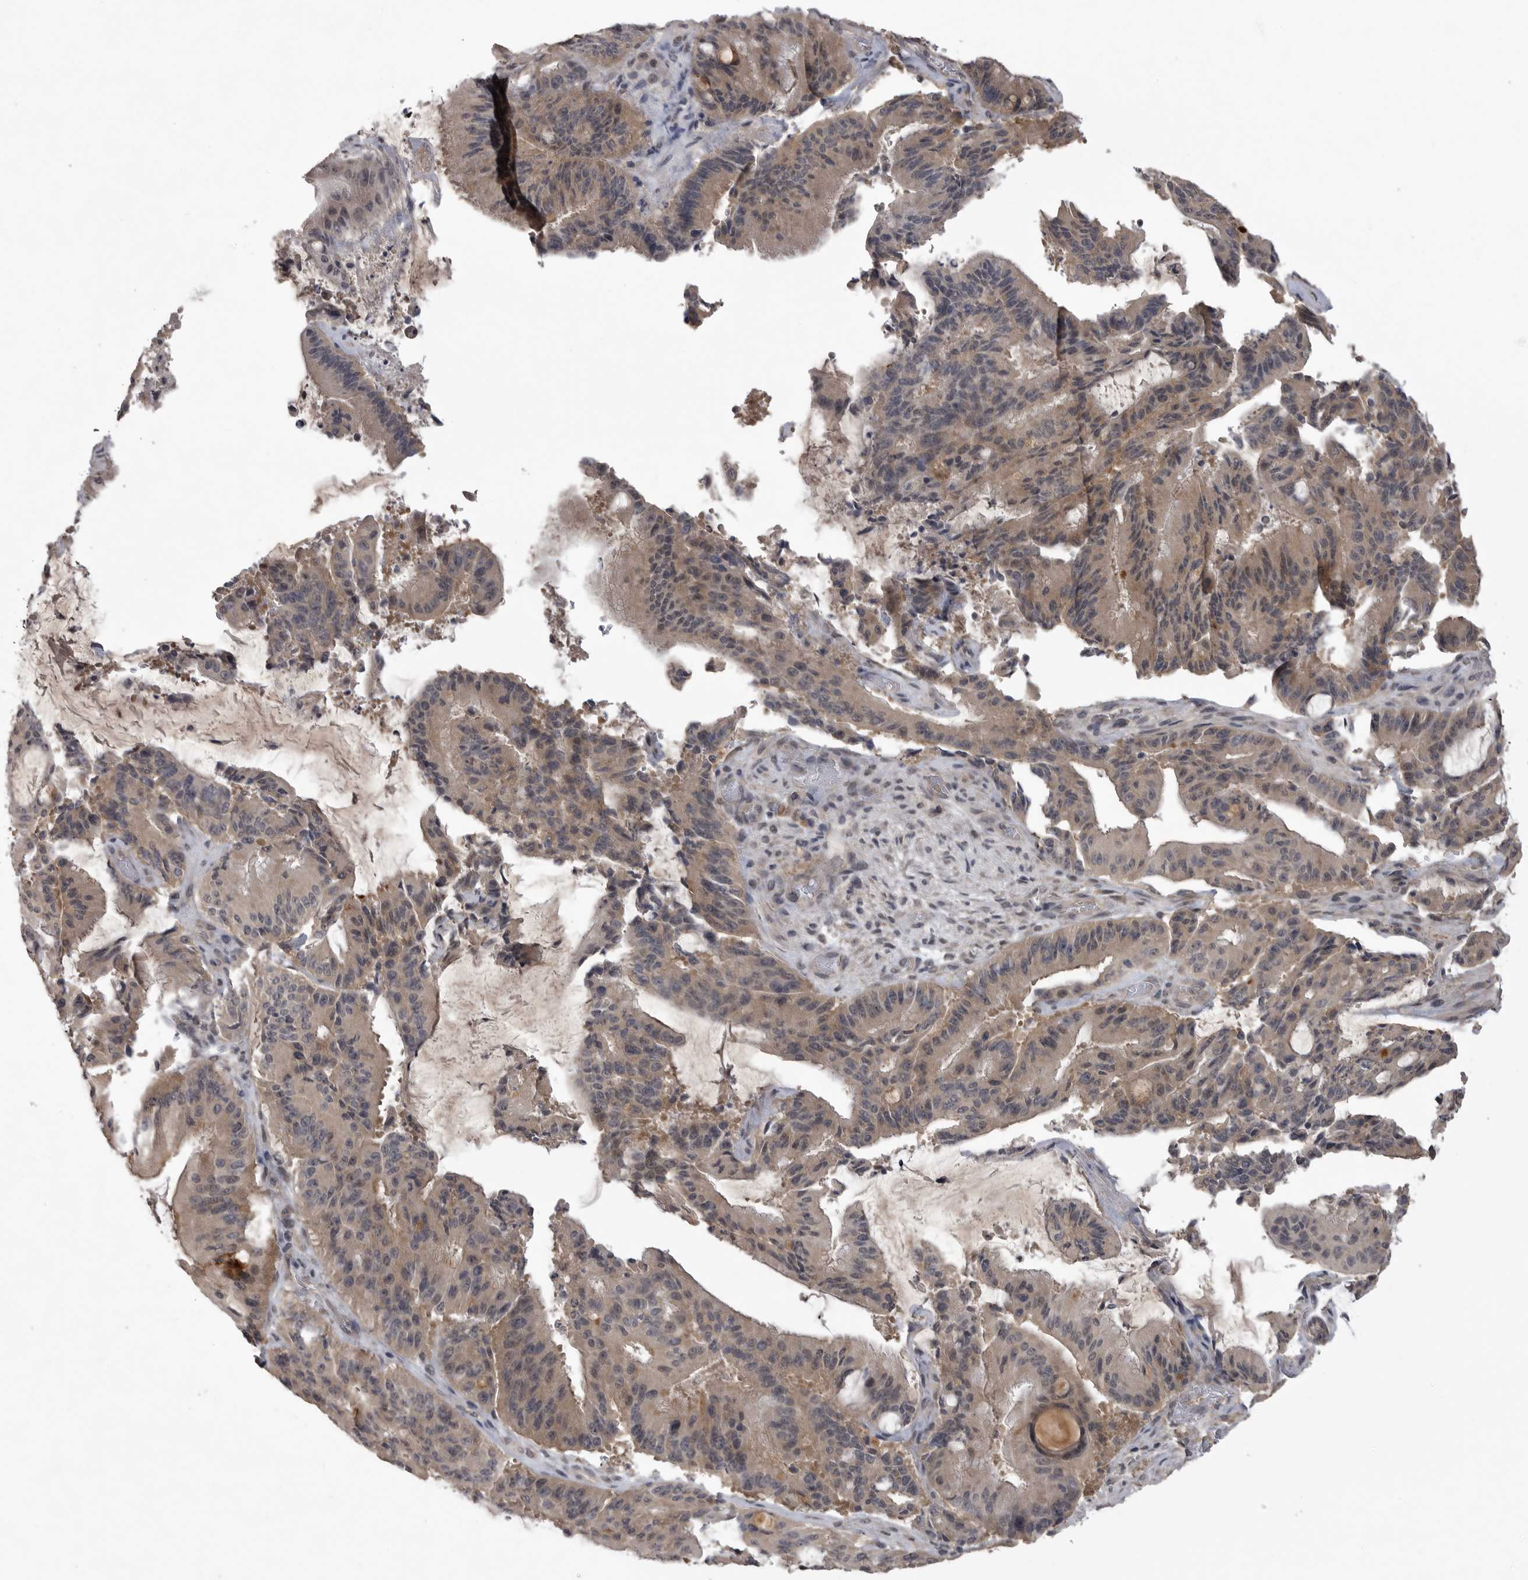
{"staining": {"intensity": "weak", "quantity": ">75%", "location": "cytoplasmic/membranous"}, "tissue": "liver cancer", "cell_type": "Tumor cells", "image_type": "cancer", "snomed": [{"axis": "morphology", "description": "Normal tissue, NOS"}, {"axis": "morphology", "description": "Cholangiocarcinoma"}, {"axis": "topography", "description": "Liver"}, {"axis": "topography", "description": "Peripheral nerve tissue"}], "caption": "IHC of liver cancer demonstrates low levels of weak cytoplasmic/membranous positivity in about >75% of tumor cells.", "gene": "ZNF114", "patient": {"sex": "female", "age": 73}}